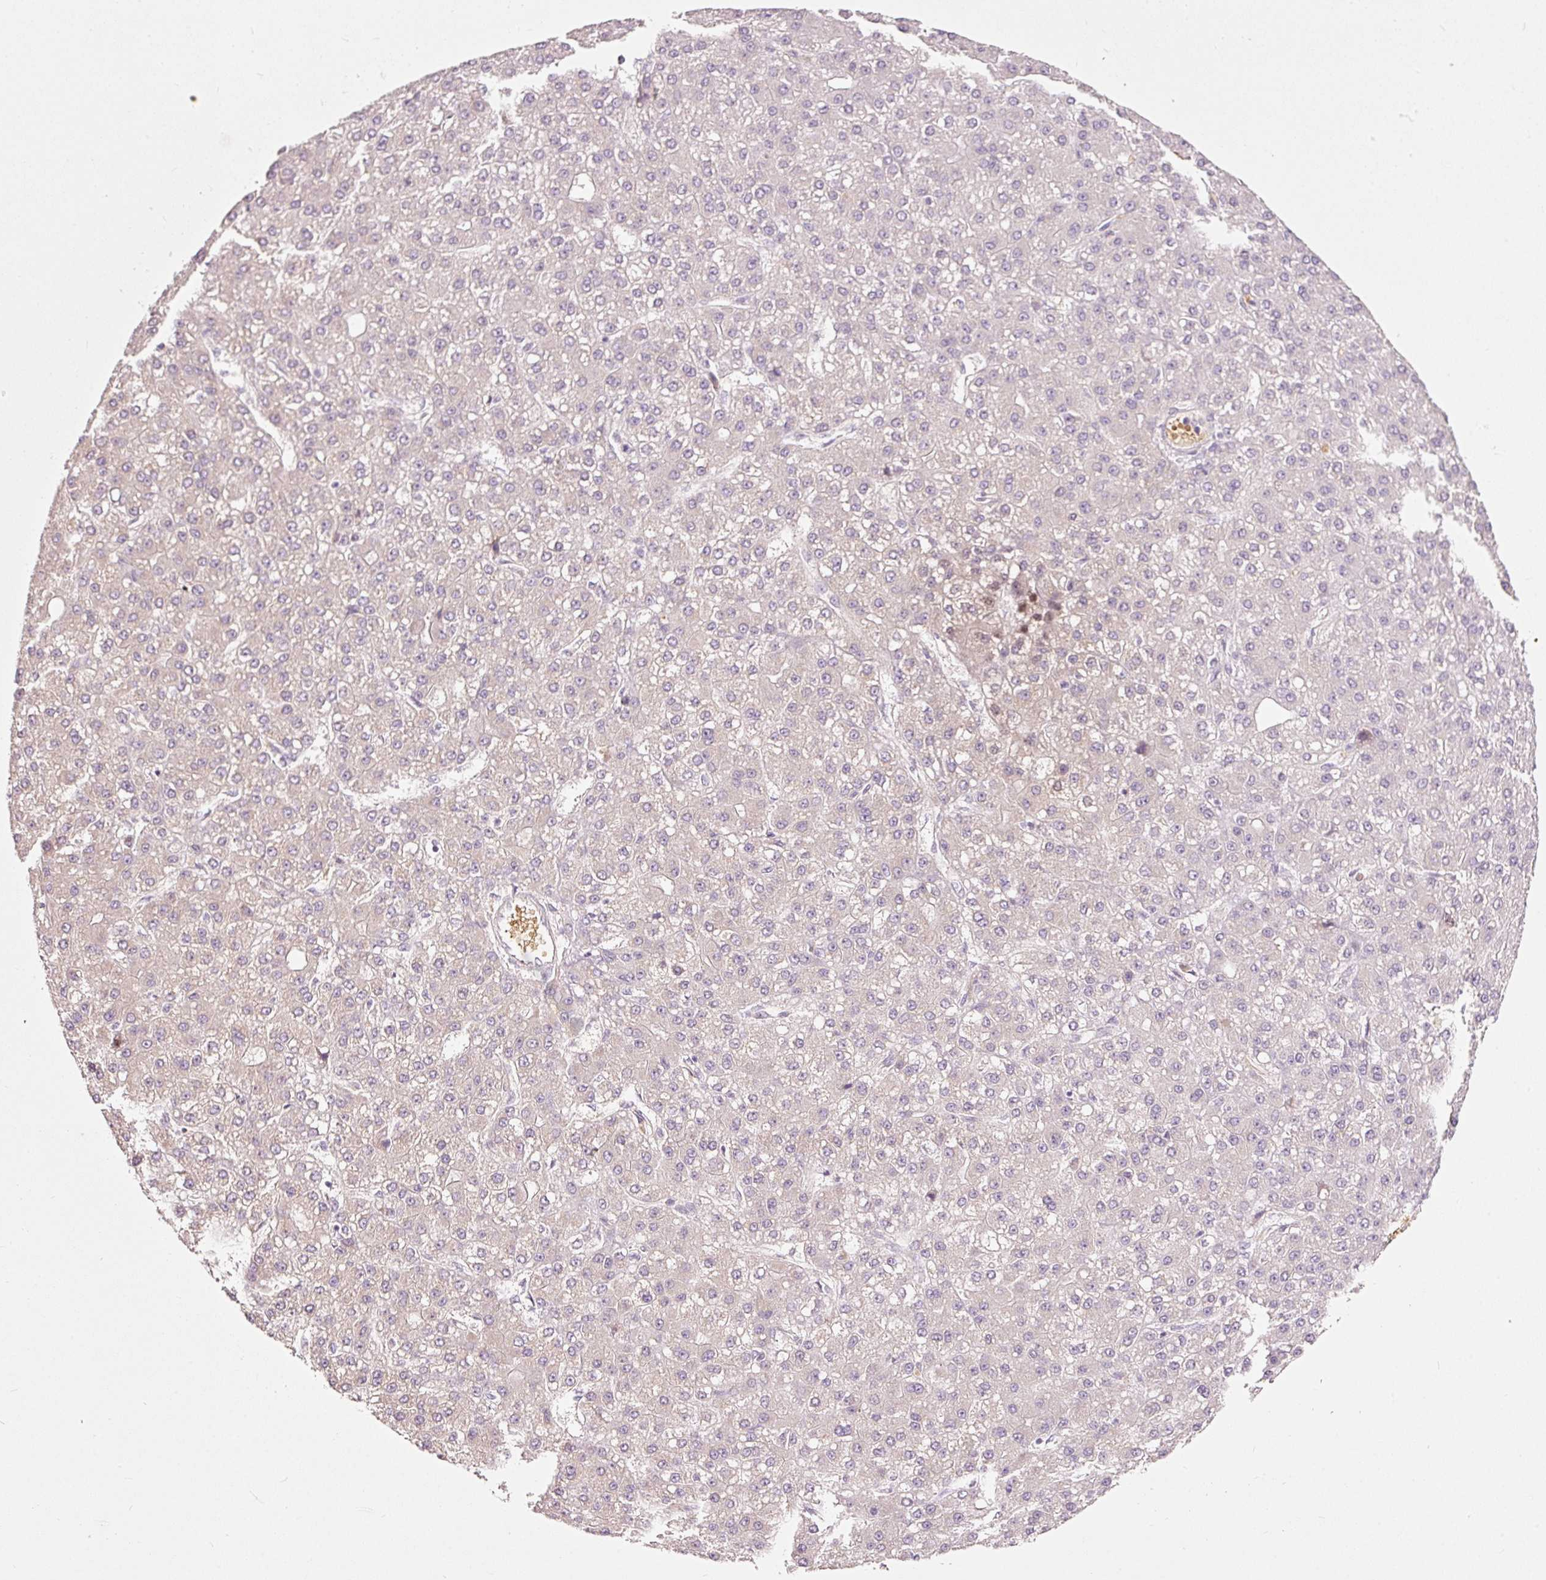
{"staining": {"intensity": "weak", "quantity": "25%-75%", "location": "cytoplasmic/membranous"}, "tissue": "liver cancer", "cell_type": "Tumor cells", "image_type": "cancer", "snomed": [{"axis": "morphology", "description": "Carcinoma, Hepatocellular, NOS"}, {"axis": "topography", "description": "Liver"}], "caption": "Immunohistochemistry of liver cancer (hepatocellular carcinoma) reveals low levels of weak cytoplasmic/membranous expression in approximately 25%-75% of tumor cells. Immunohistochemistry stains the protein of interest in brown and the nuclei are stained blue.", "gene": "LDHAL6B", "patient": {"sex": "male", "age": 67}}